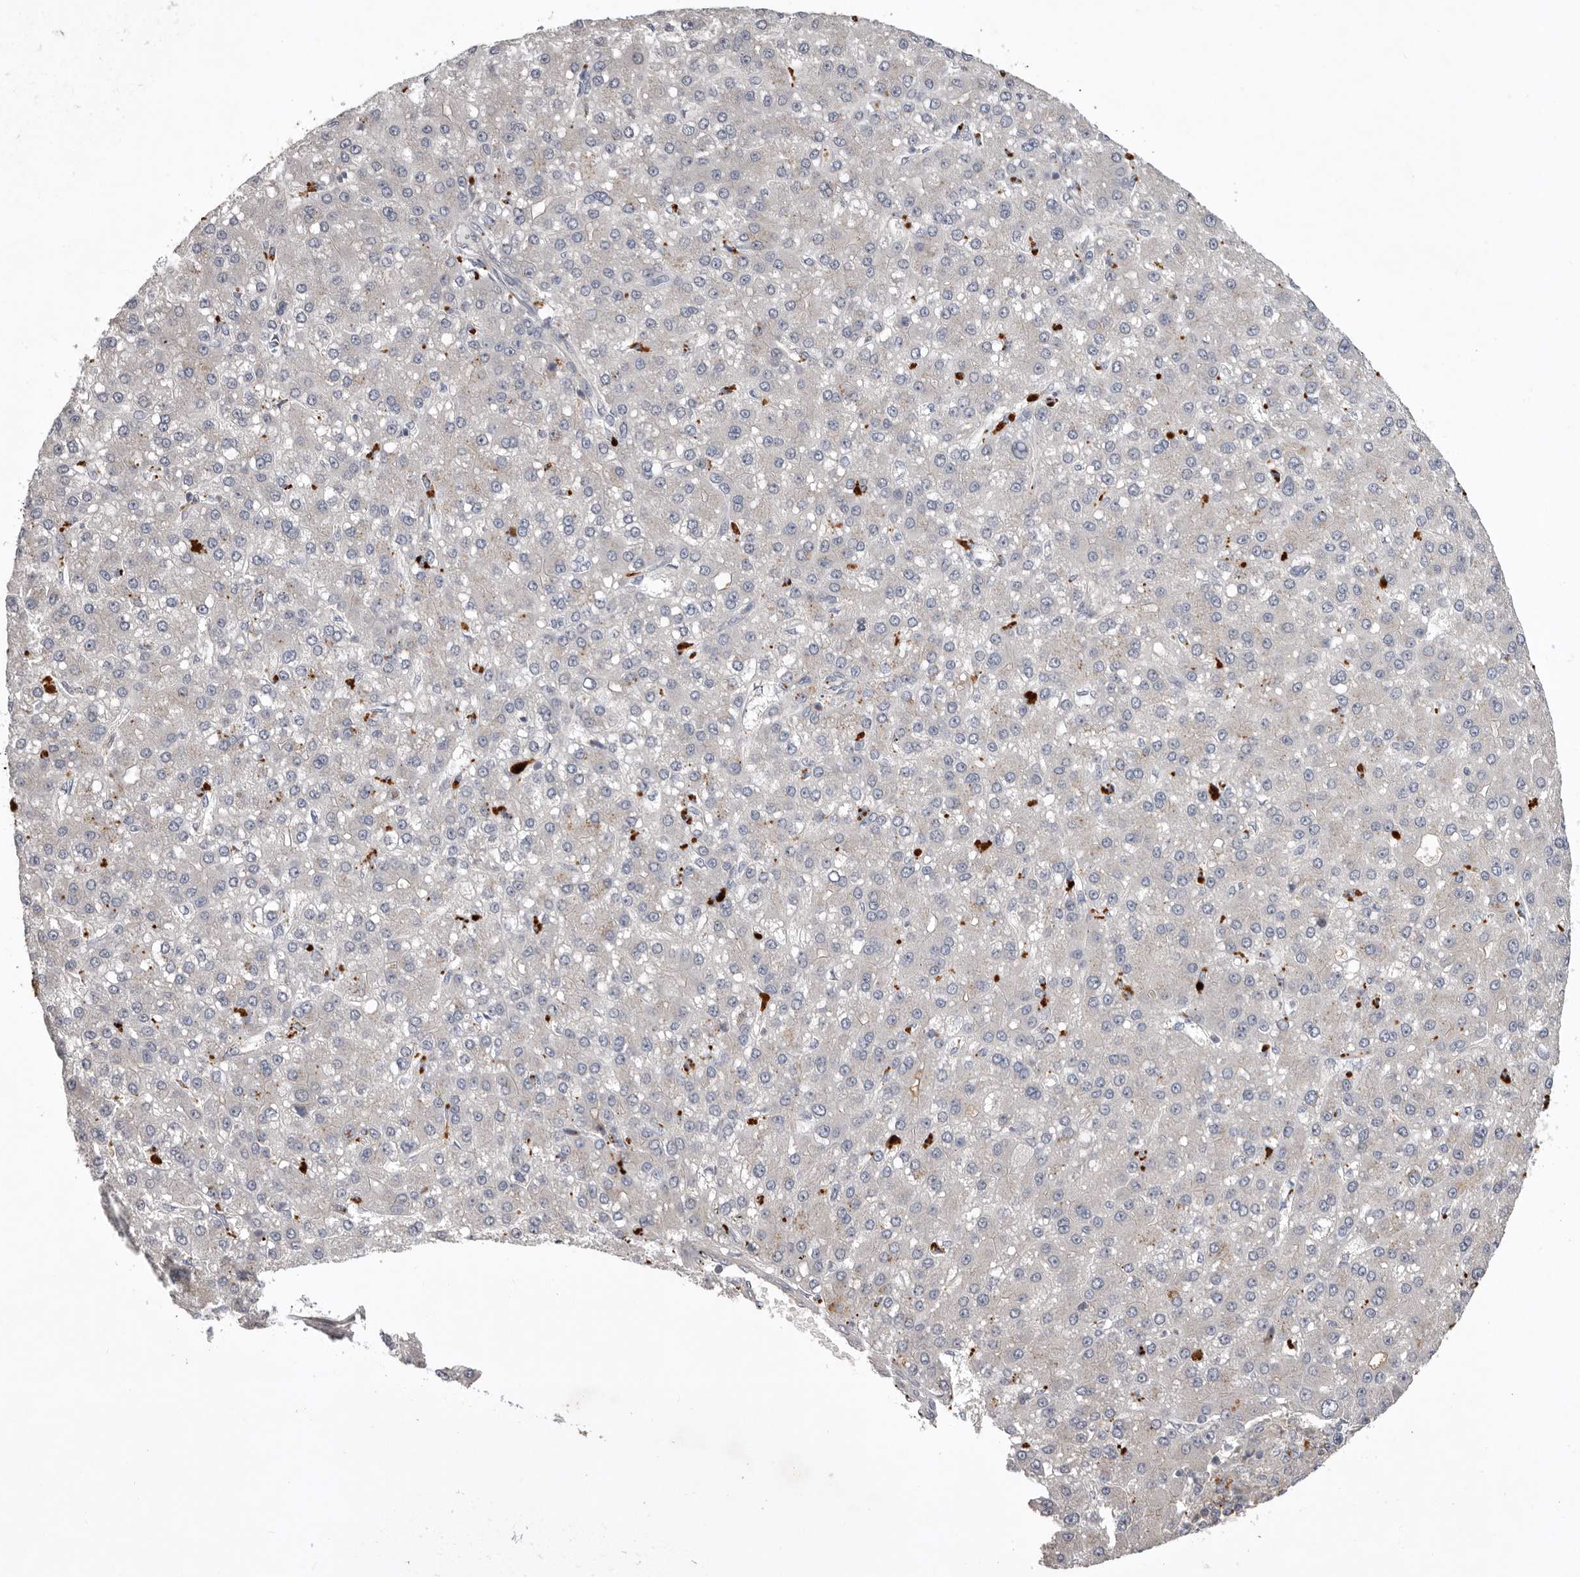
{"staining": {"intensity": "negative", "quantity": "none", "location": "none"}, "tissue": "liver cancer", "cell_type": "Tumor cells", "image_type": "cancer", "snomed": [{"axis": "morphology", "description": "Carcinoma, Hepatocellular, NOS"}, {"axis": "topography", "description": "Liver"}], "caption": "Immunohistochemistry micrograph of liver cancer stained for a protein (brown), which exhibits no positivity in tumor cells. (Stains: DAB immunohistochemistry (IHC) with hematoxylin counter stain, Microscopy: brightfield microscopy at high magnification).", "gene": "WDR47", "patient": {"sex": "male", "age": 67}}